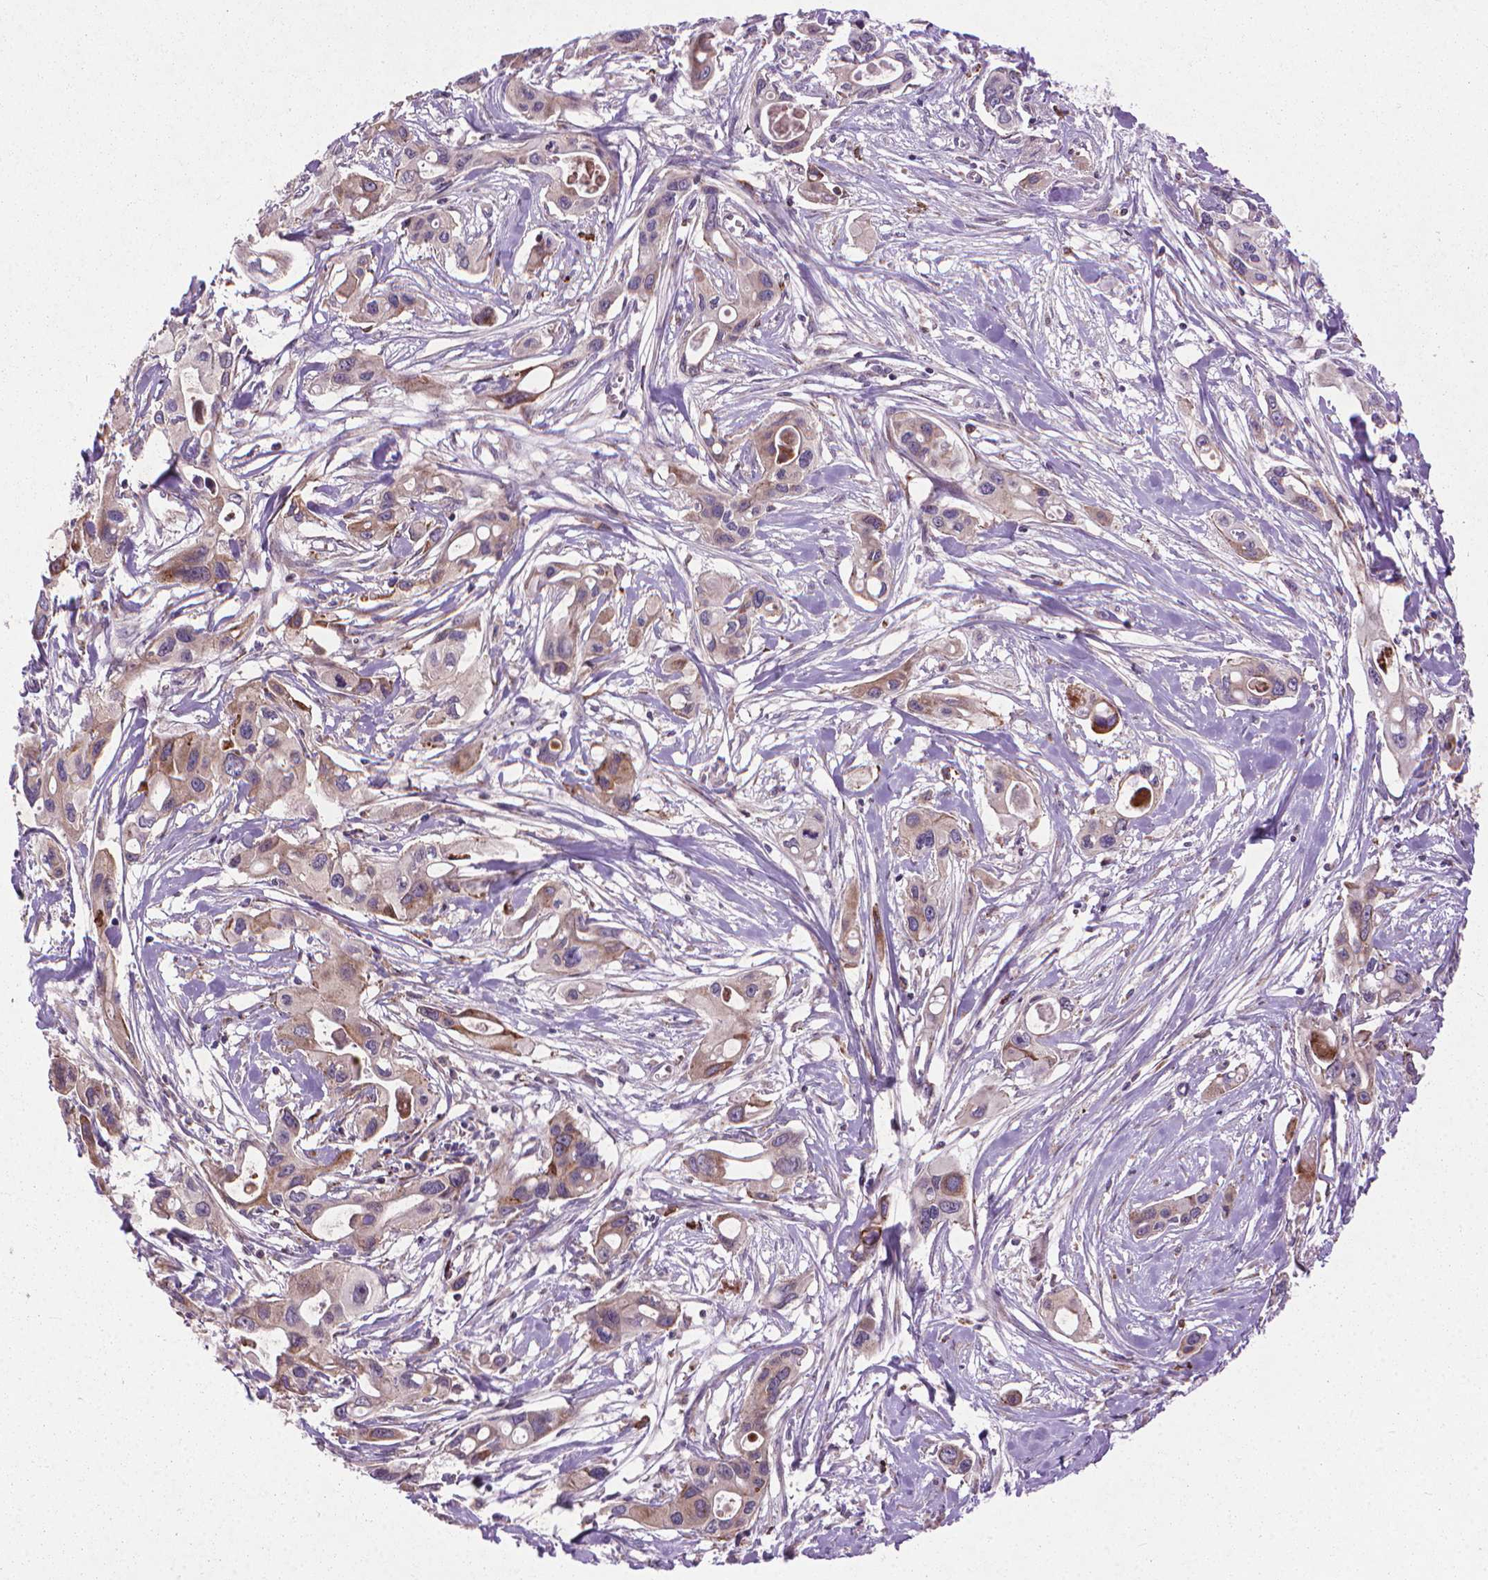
{"staining": {"intensity": "weak", "quantity": "25%-75%", "location": "cytoplasmic/membranous"}, "tissue": "pancreatic cancer", "cell_type": "Tumor cells", "image_type": "cancer", "snomed": [{"axis": "morphology", "description": "Adenocarcinoma, NOS"}, {"axis": "topography", "description": "Pancreas"}], "caption": "Pancreatic cancer stained for a protein (brown) exhibits weak cytoplasmic/membranous positive positivity in approximately 25%-75% of tumor cells.", "gene": "MYH14", "patient": {"sex": "male", "age": 60}}